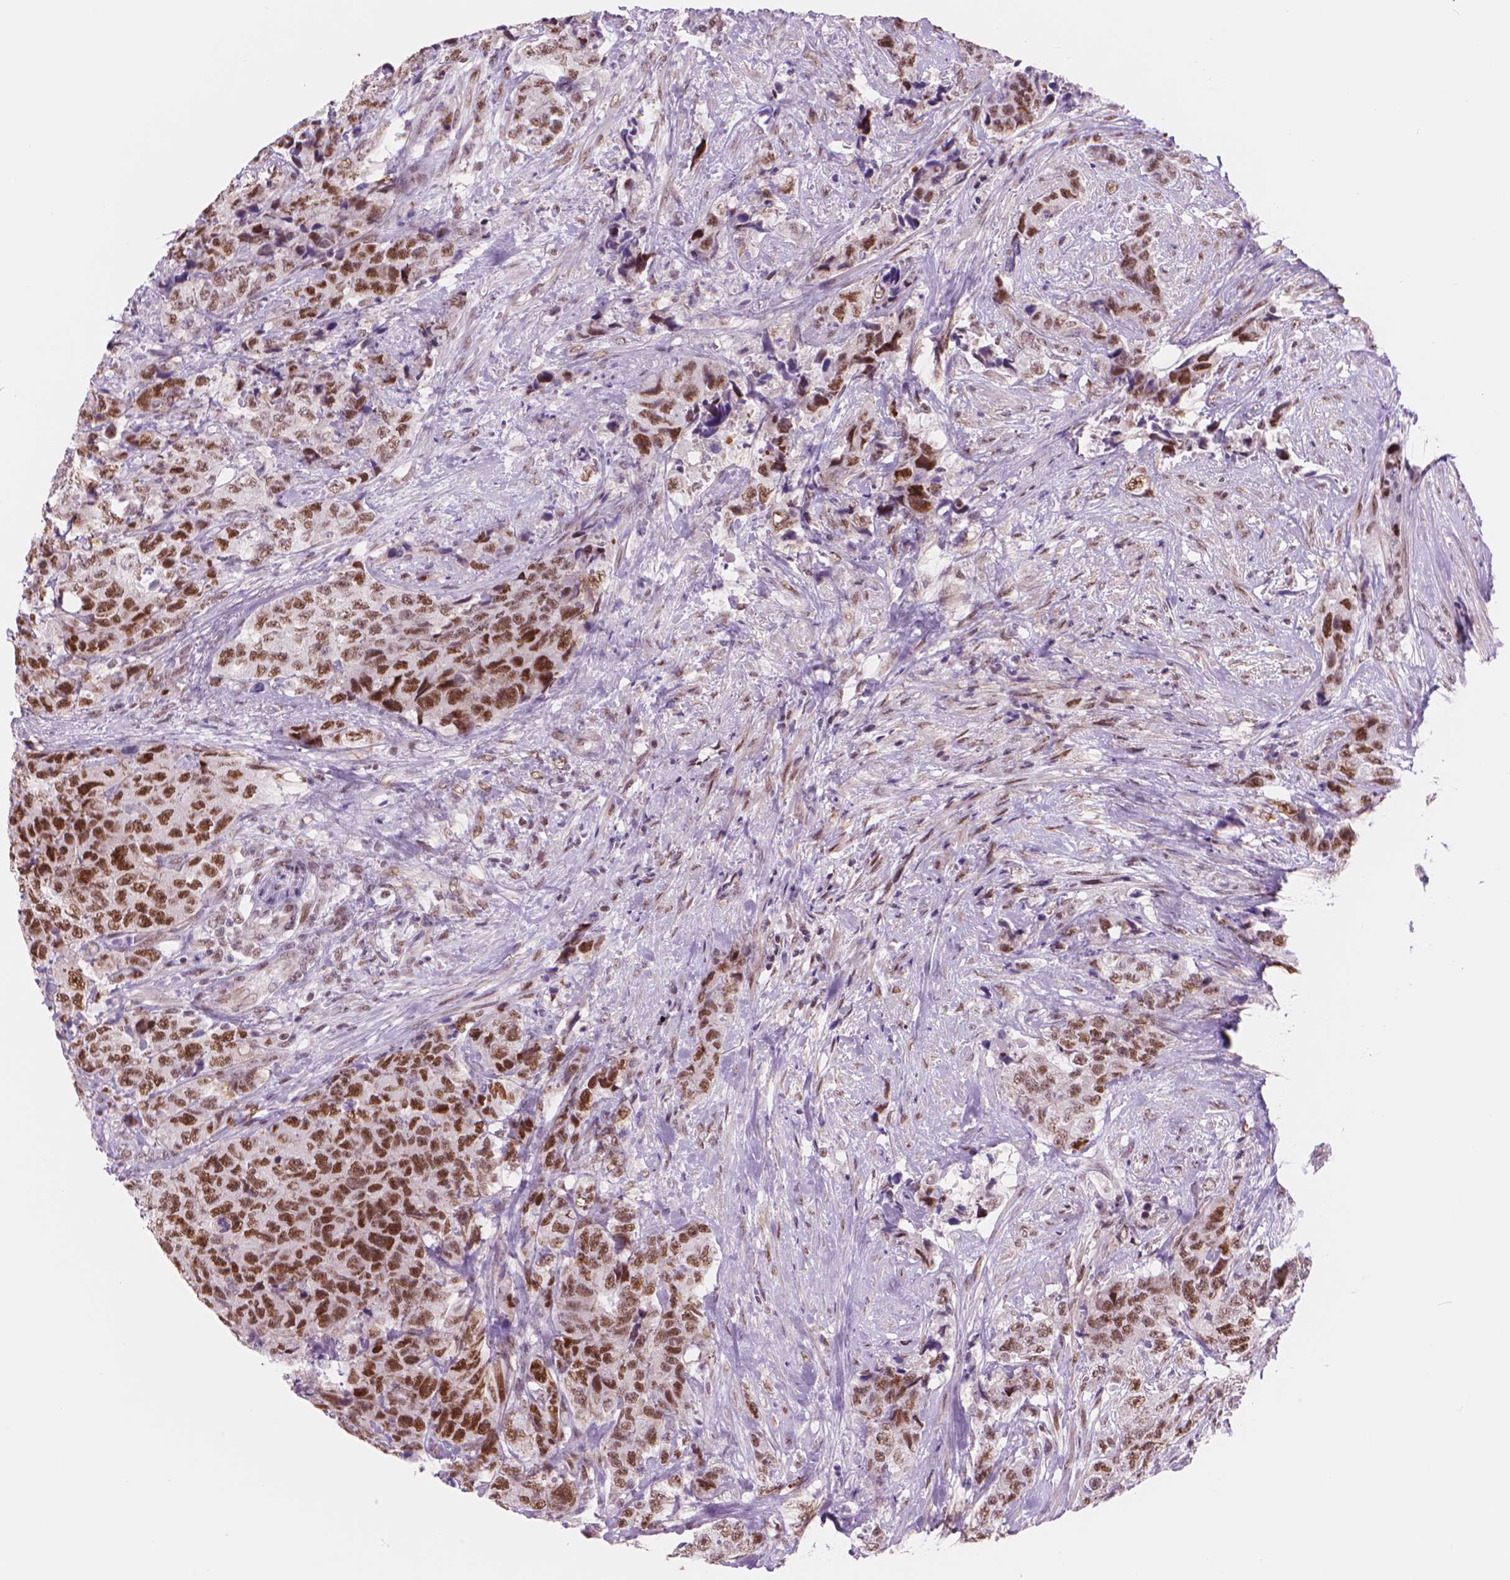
{"staining": {"intensity": "strong", "quantity": ">75%", "location": "nuclear"}, "tissue": "urothelial cancer", "cell_type": "Tumor cells", "image_type": "cancer", "snomed": [{"axis": "morphology", "description": "Urothelial carcinoma, High grade"}, {"axis": "topography", "description": "Urinary bladder"}], "caption": "The photomicrograph exhibits immunohistochemical staining of high-grade urothelial carcinoma. There is strong nuclear staining is seen in about >75% of tumor cells.", "gene": "POLR3D", "patient": {"sex": "female", "age": 78}}